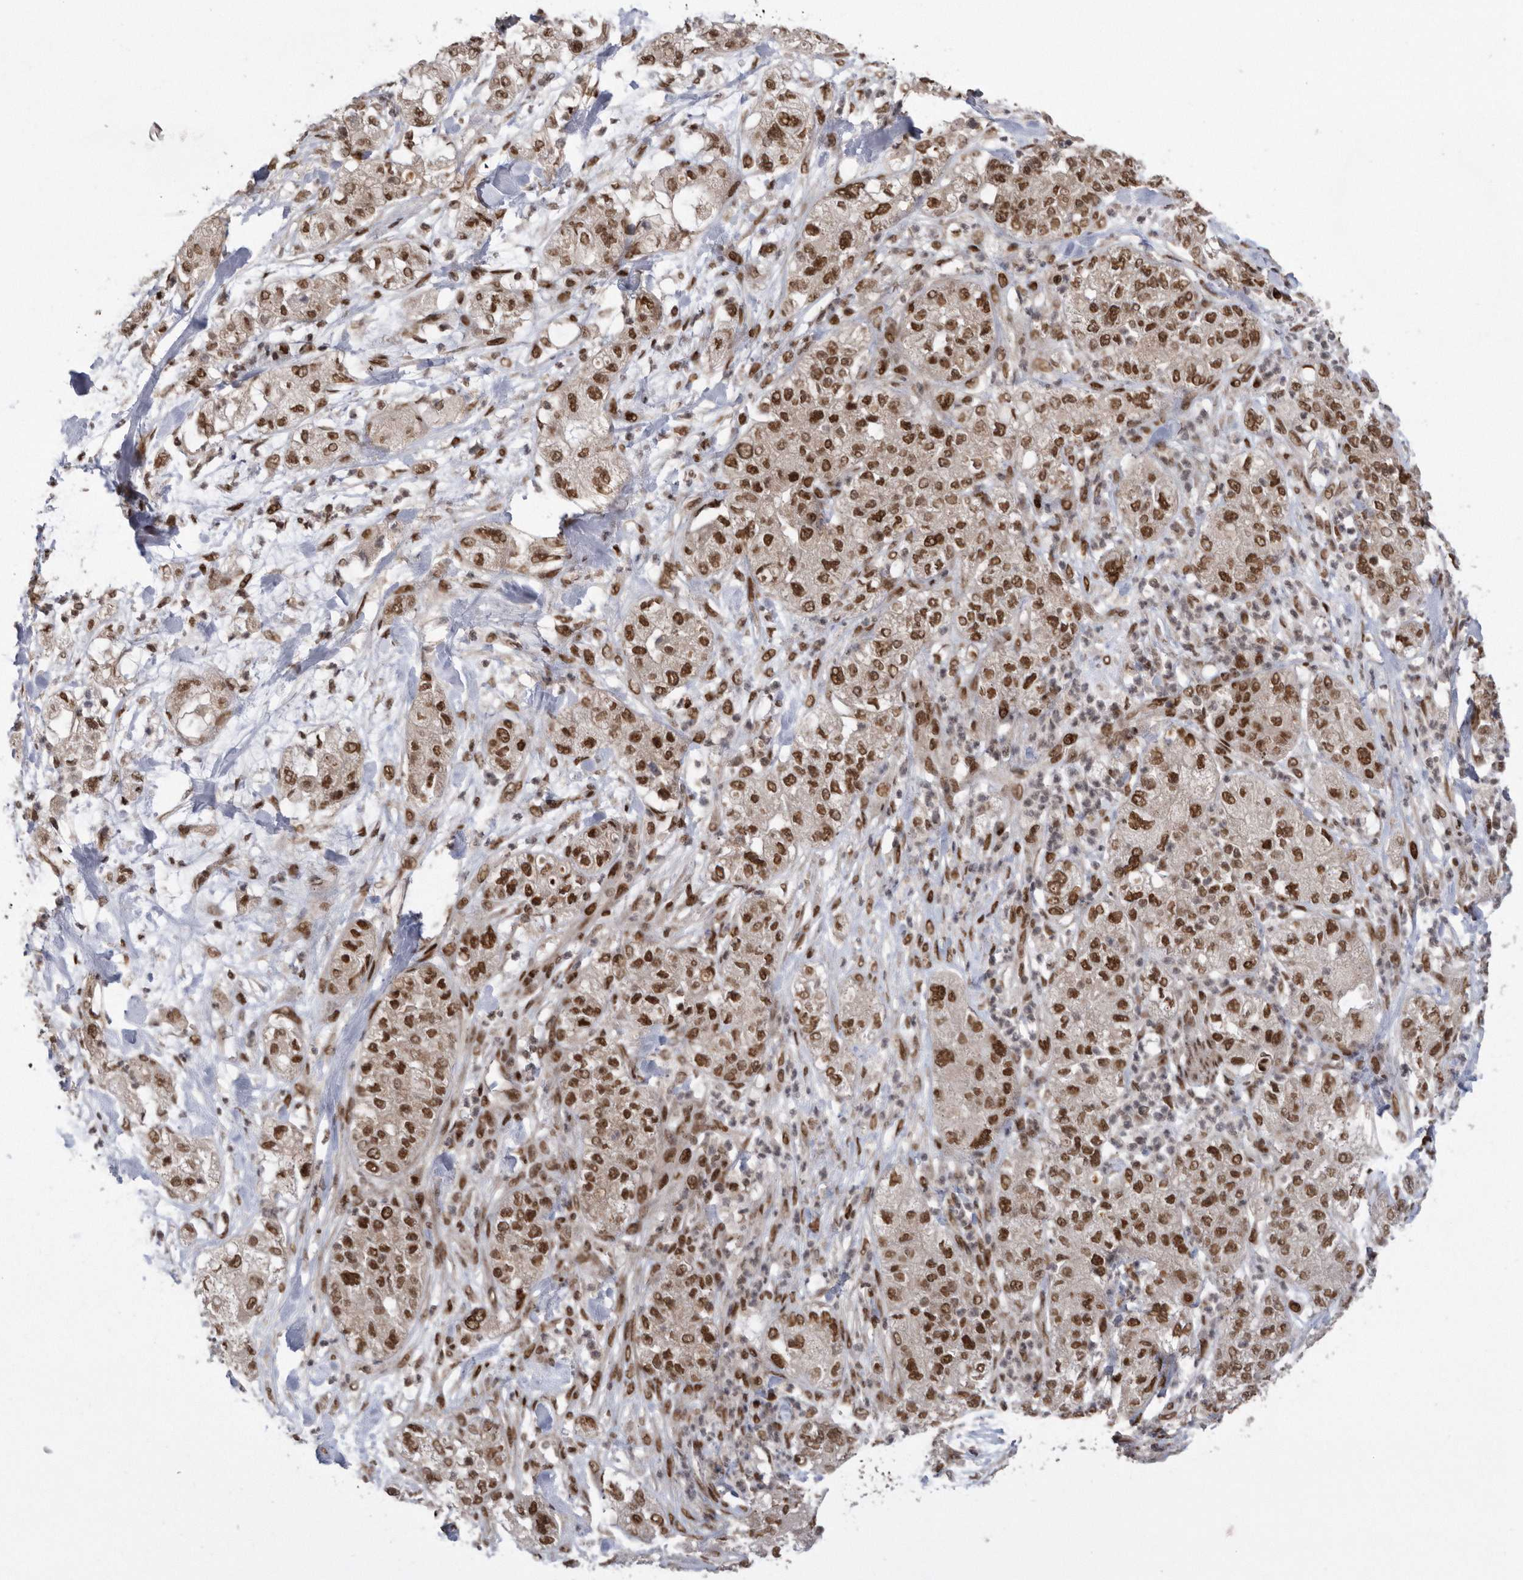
{"staining": {"intensity": "strong", "quantity": ">75%", "location": "nuclear"}, "tissue": "pancreatic cancer", "cell_type": "Tumor cells", "image_type": "cancer", "snomed": [{"axis": "morphology", "description": "Adenocarcinoma, NOS"}, {"axis": "topography", "description": "Pancreas"}], "caption": "Immunohistochemical staining of human adenocarcinoma (pancreatic) exhibits strong nuclear protein staining in approximately >75% of tumor cells. The staining was performed using DAB (3,3'-diaminobenzidine) to visualize the protein expression in brown, while the nuclei were stained in blue with hematoxylin (Magnification: 20x).", "gene": "TDRD3", "patient": {"sex": "female", "age": 78}}